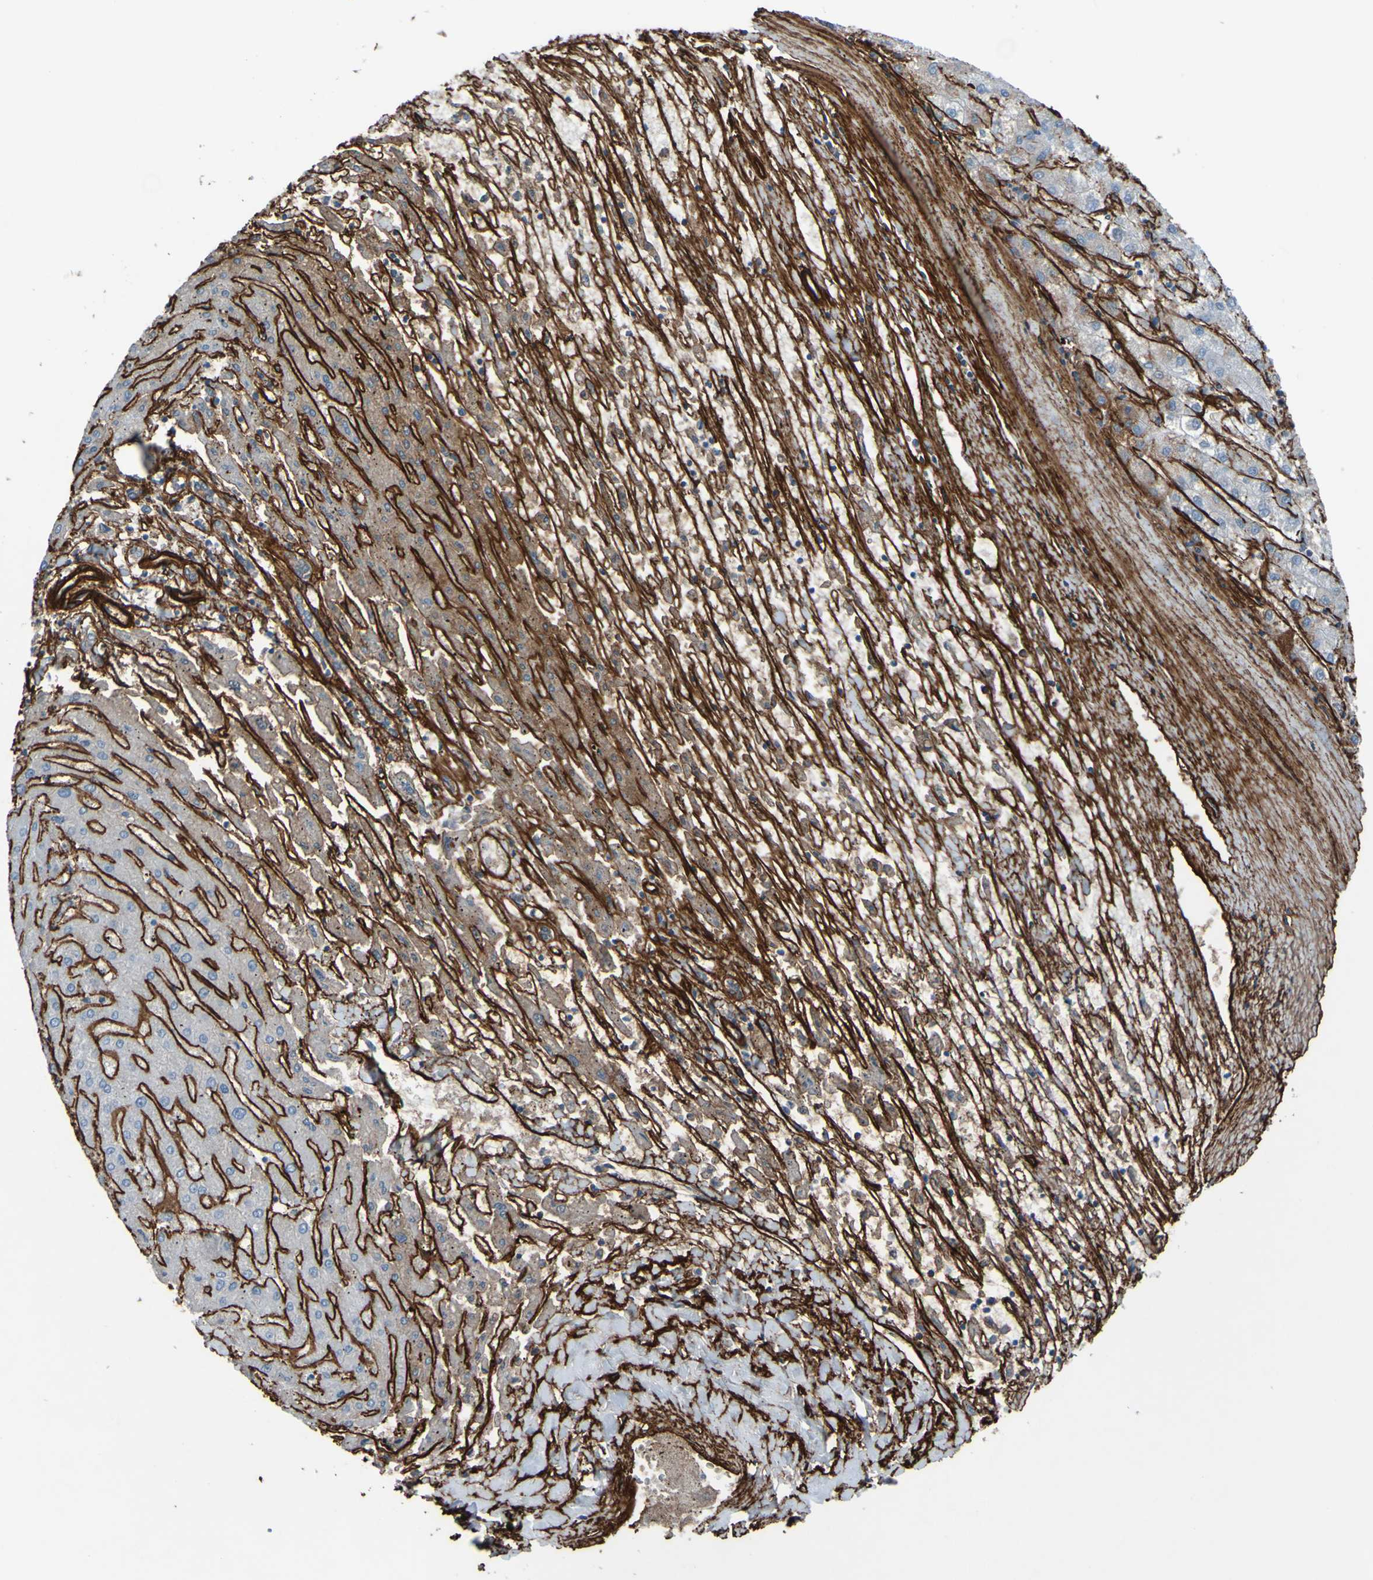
{"staining": {"intensity": "negative", "quantity": "none", "location": "none"}, "tissue": "liver cancer", "cell_type": "Tumor cells", "image_type": "cancer", "snomed": [{"axis": "morphology", "description": "Carcinoma, Hepatocellular, NOS"}, {"axis": "topography", "description": "Liver"}], "caption": "Immunohistochemical staining of human liver hepatocellular carcinoma shows no significant expression in tumor cells.", "gene": "COL4A2", "patient": {"sex": "male", "age": 72}}